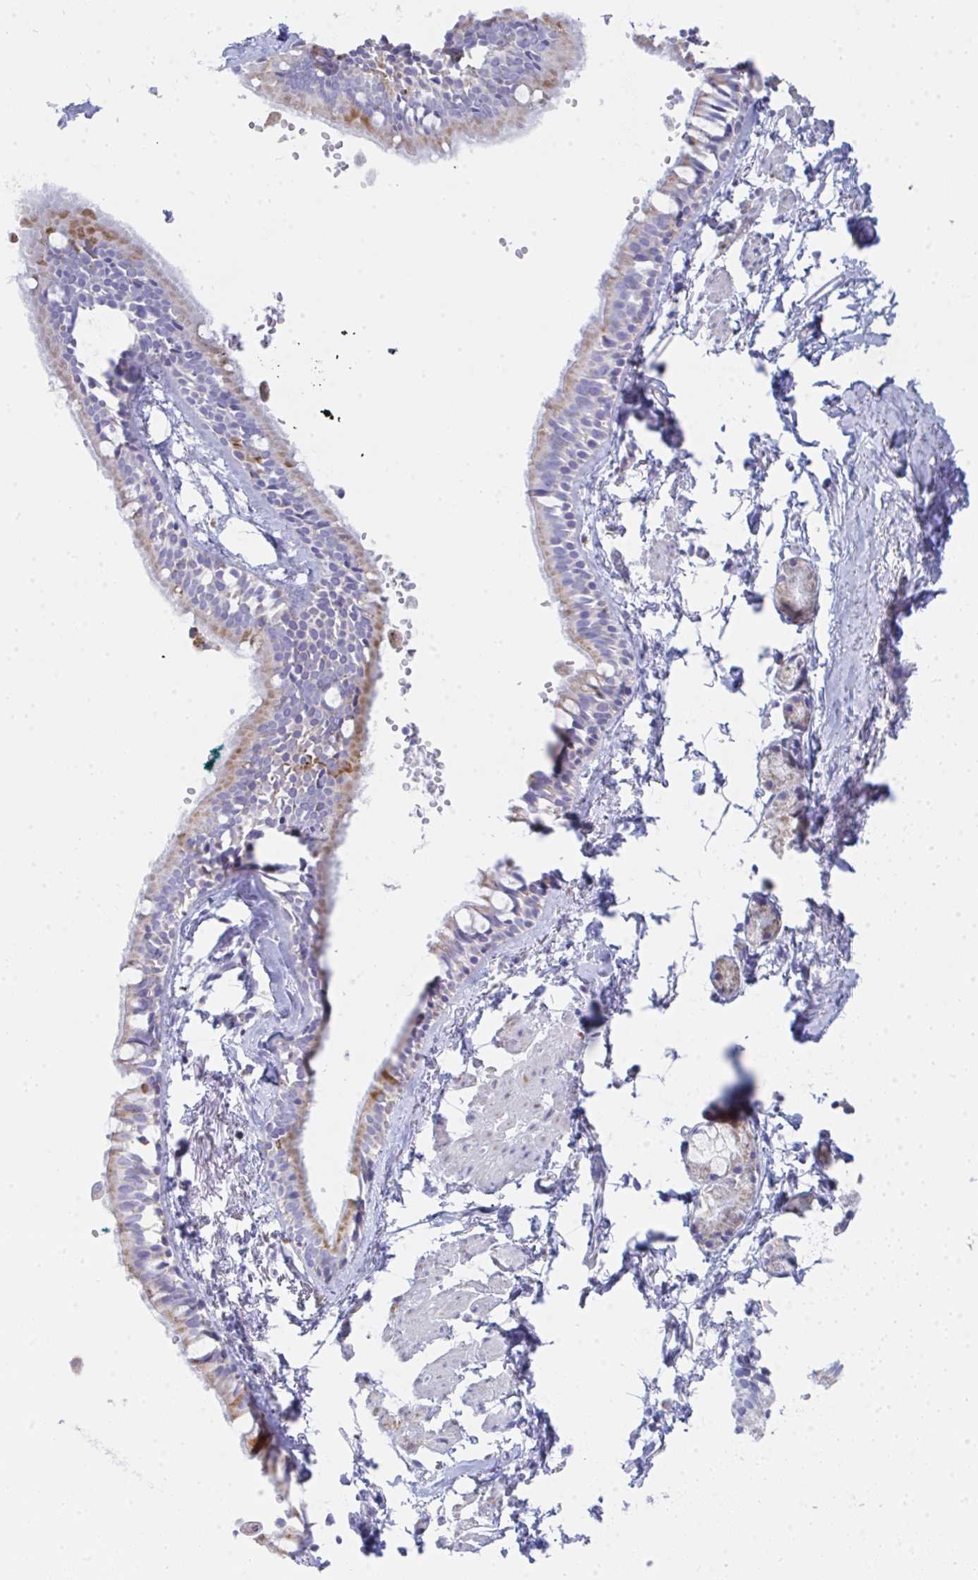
{"staining": {"intensity": "moderate", "quantity": "25%-75%", "location": "cytoplasmic/membranous"}, "tissue": "bronchus", "cell_type": "Respiratory epithelial cells", "image_type": "normal", "snomed": [{"axis": "morphology", "description": "Normal tissue, NOS"}, {"axis": "topography", "description": "Cartilage tissue"}, {"axis": "topography", "description": "Bronchus"}, {"axis": "topography", "description": "Peripheral nerve tissue"}], "caption": "Moderate cytoplasmic/membranous protein staining is present in about 25%-75% of respiratory epithelial cells in bronchus. (Stains: DAB in brown, nuclei in blue, Microscopy: brightfield microscopy at high magnification).", "gene": "AIFM1", "patient": {"sex": "female", "age": 59}}